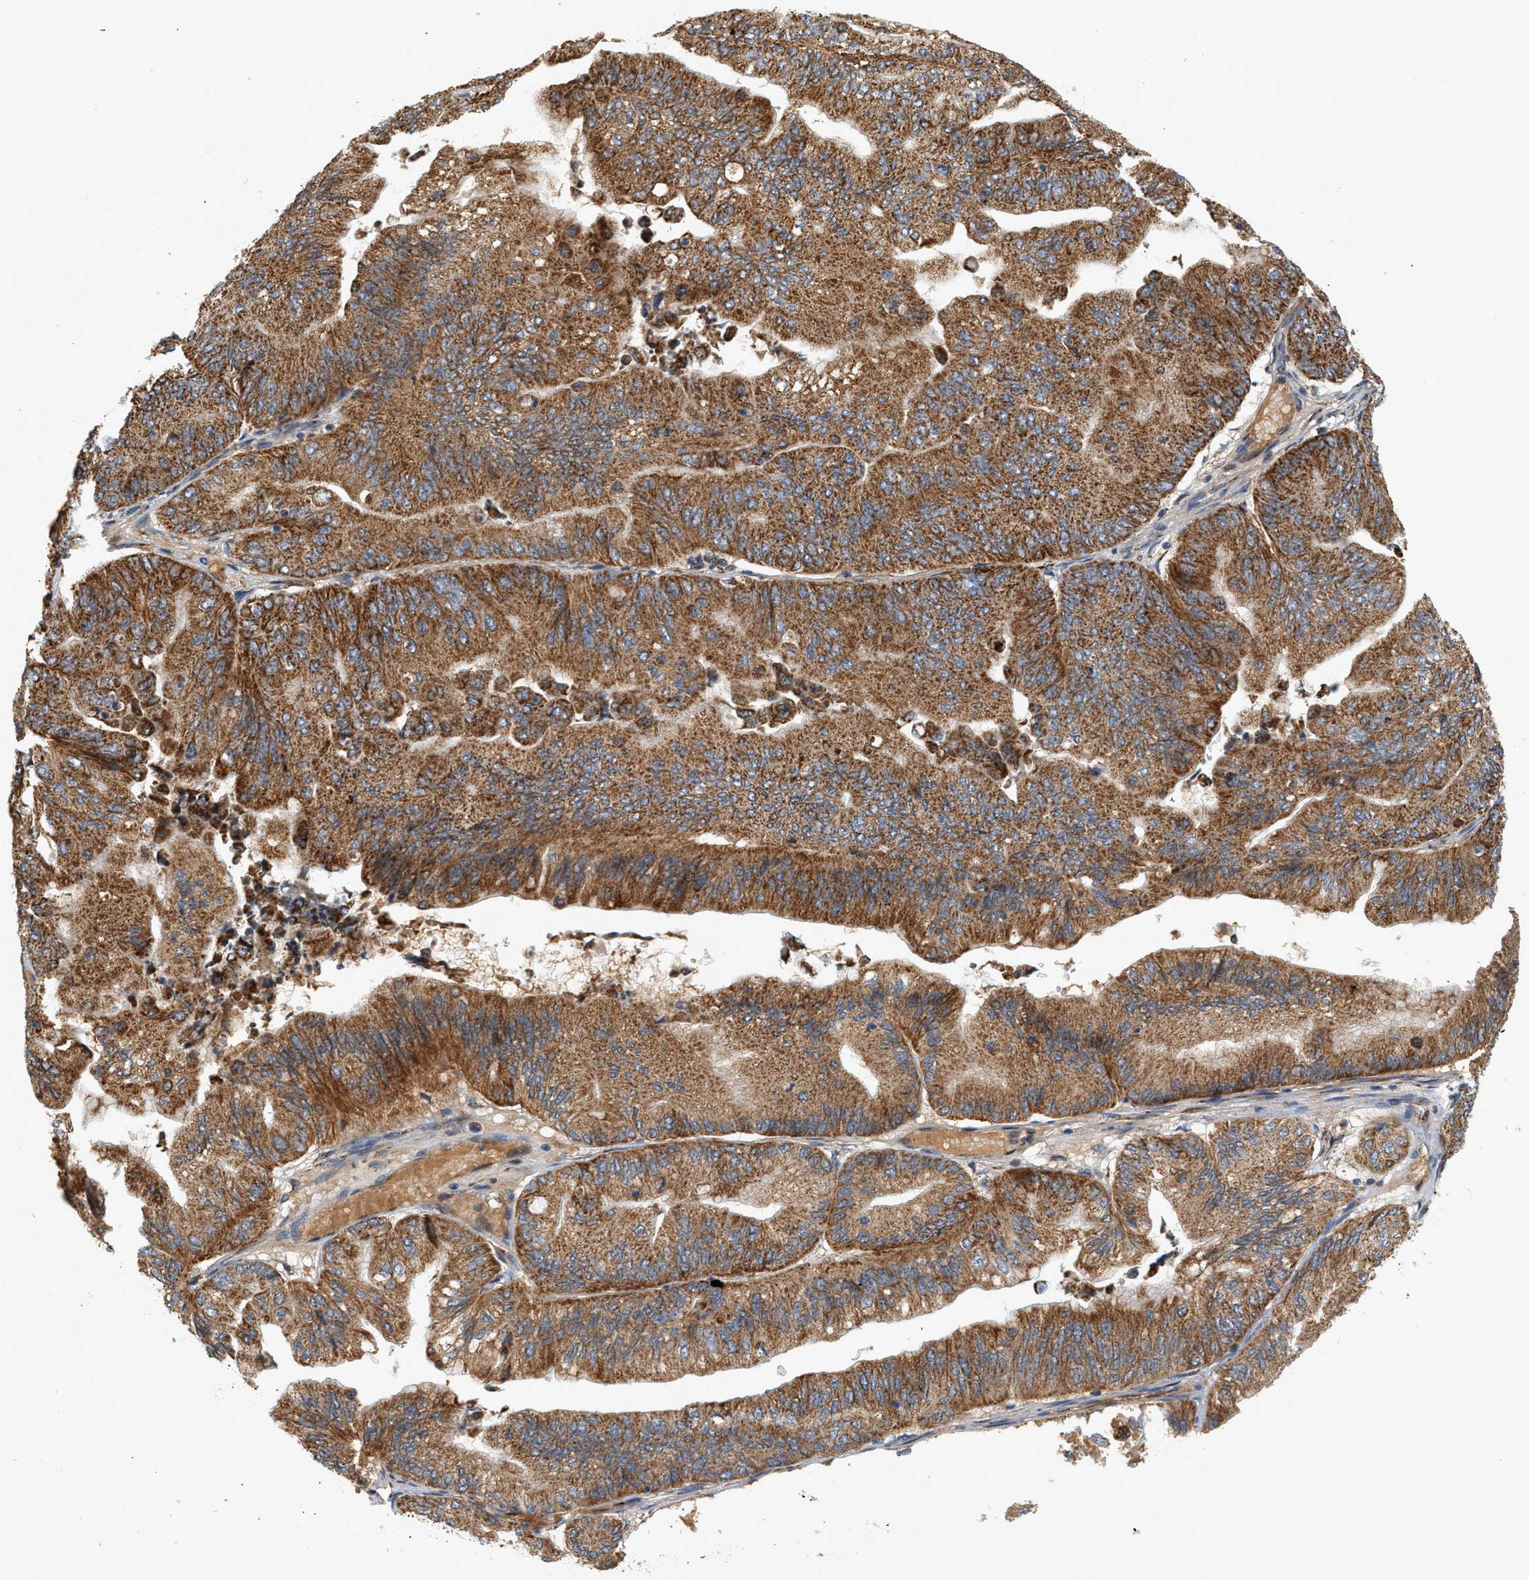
{"staining": {"intensity": "strong", "quantity": ">75%", "location": "cytoplasmic/membranous"}, "tissue": "ovarian cancer", "cell_type": "Tumor cells", "image_type": "cancer", "snomed": [{"axis": "morphology", "description": "Cystadenocarcinoma, mucinous, NOS"}, {"axis": "topography", "description": "Ovary"}], "caption": "This image shows immunohistochemistry staining of human mucinous cystadenocarcinoma (ovarian), with high strong cytoplasmic/membranous staining in about >75% of tumor cells.", "gene": "MCU", "patient": {"sex": "female", "age": 61}}